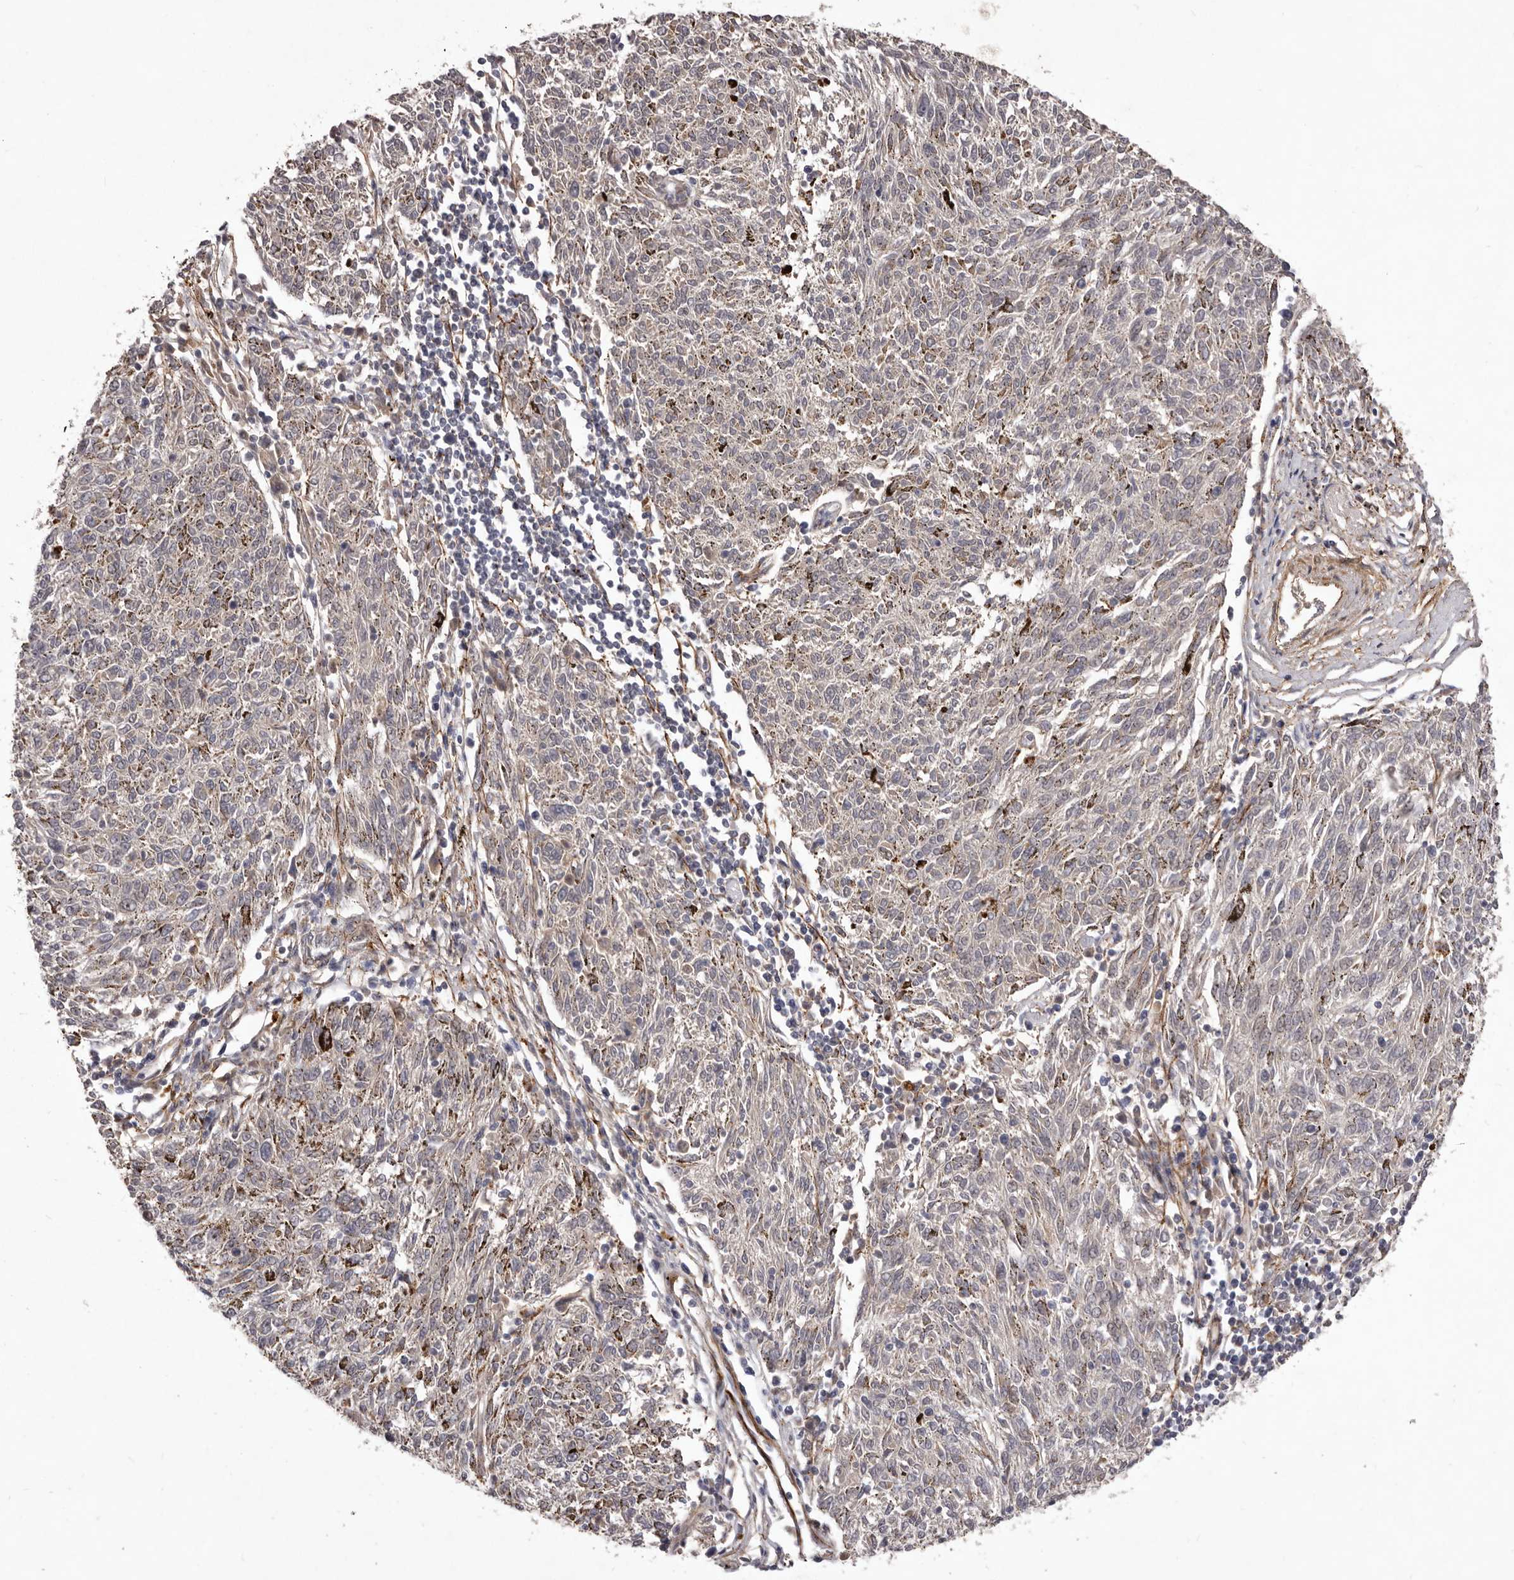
{"staining": {"intensity": "negative", "quantity": "none", "location": "none"}, "tissue": "melanoma", "cell_type": "Tumor cells", "image_type": "cancer", "snomed": [{"axis": "morphology", "description": "Malignant melanoma, NOS"}, {"axis": "topography", "description": "Skin"}], "caption": "Immunohistochemistry micrograph of neoplastic tissue: human melanoma stained with DAB (3,3'-diaminobenzidine) exhibits no significant protein staining in tumor cells.", "gene": "HBS1L", "patient": {"sex": "female", "age": 72}}